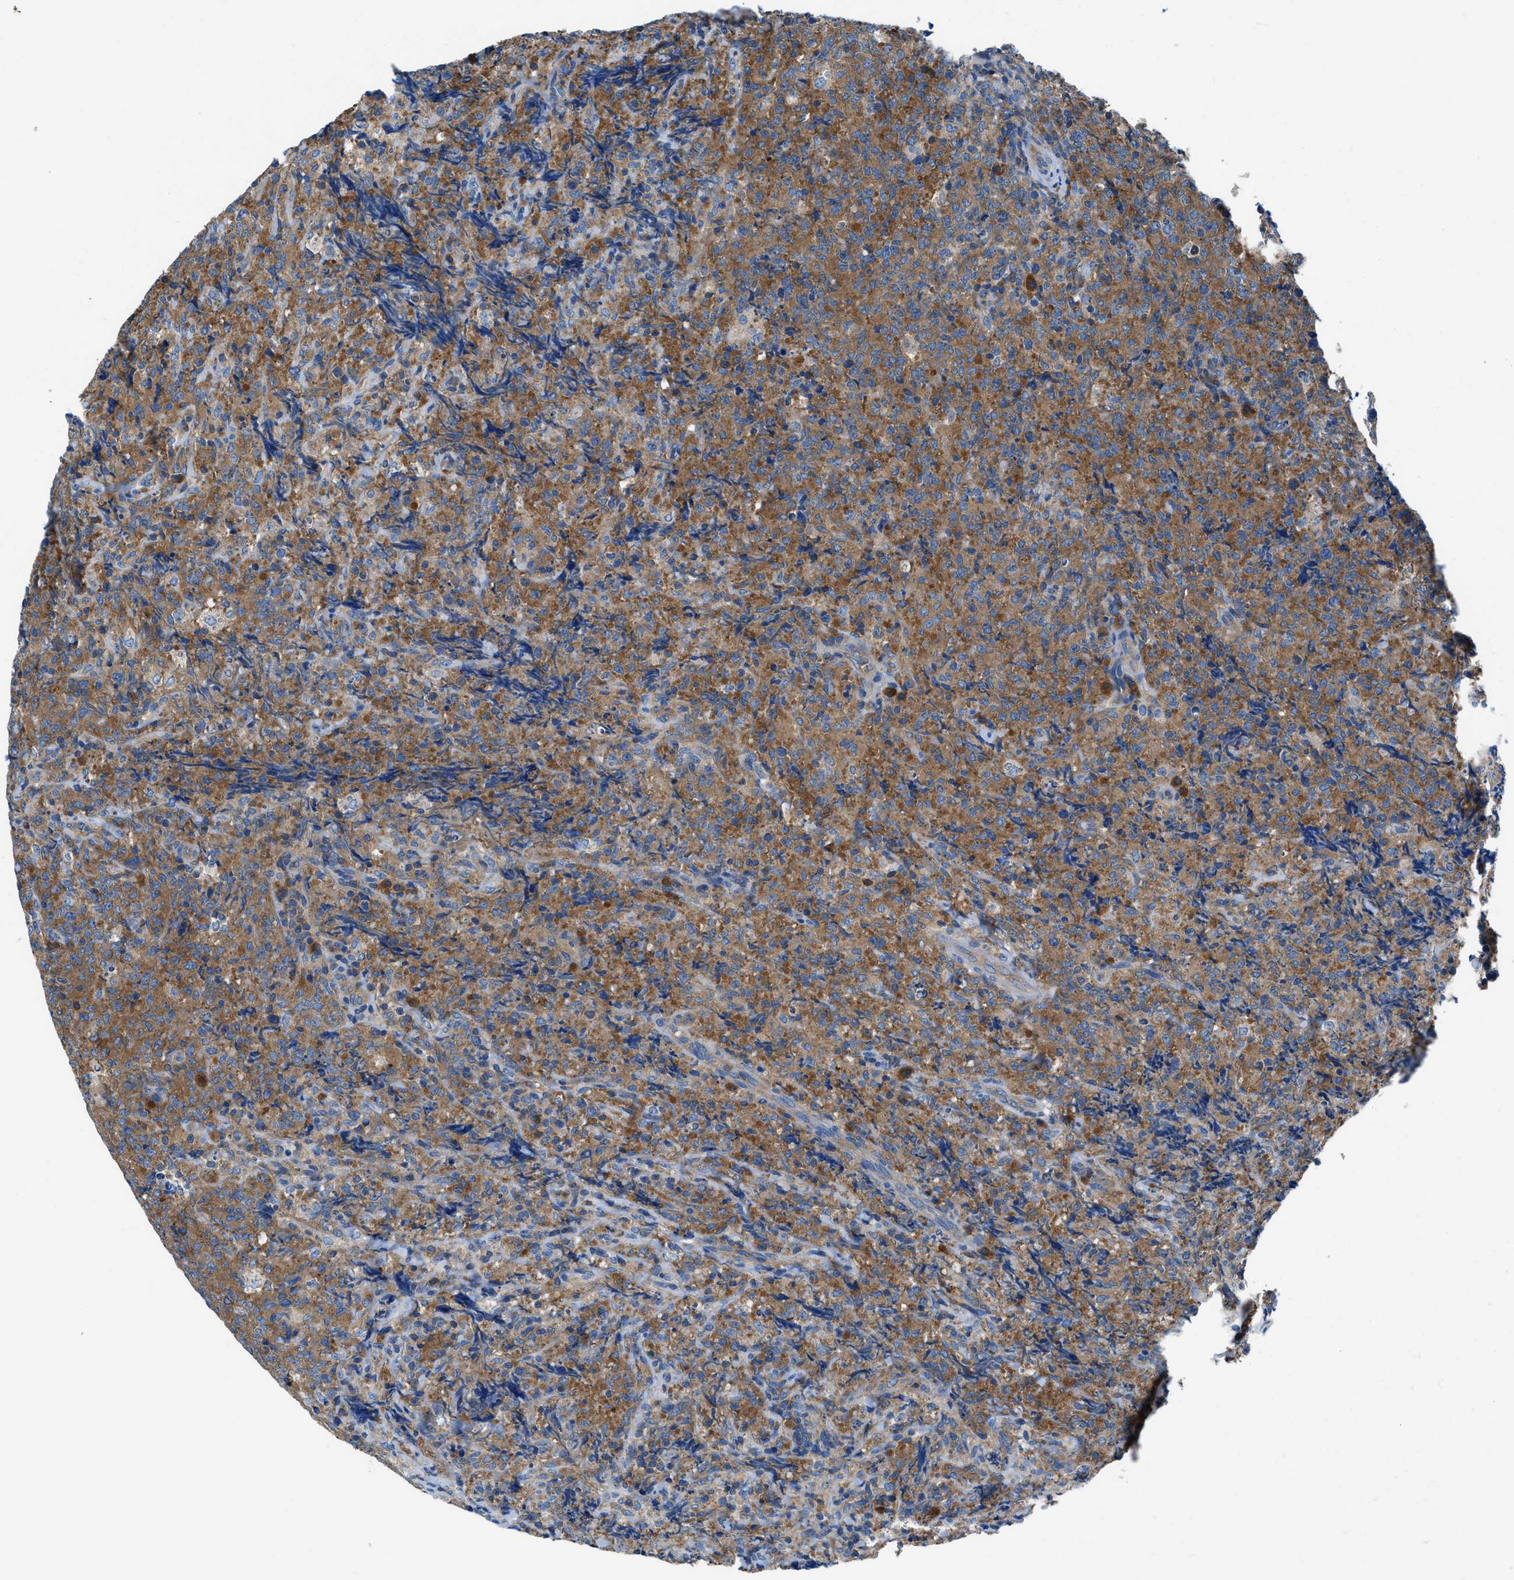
{"staining": {"intensity": "moderate", "quantity": ">75%", "location": "cytoplasmic/membranous"}, "tissue": "lymphoma", "cell_type": "Tumor cells", "image_type": "cancer", "snomed": [{"axis": "morphology", "description": "Malignant lymphoma, non-Hodgkin's type, High grade"}, {"axis": "topography", "description": "Tonsil"}], "caption": "Immunohistochemistry histopathology image of neoplastic tissue: human high-grade malignant lymphoma, non-Hodgkin's type stained using IHC demonstrates medium levels of moderate protein expression localized specifically in the cytoplasmic/membranous of tumor cells, appearing as a cytoplasmic/membranous brown color.", "gene": "SARS1", "patient": {"sex": "female", "age": 36}}